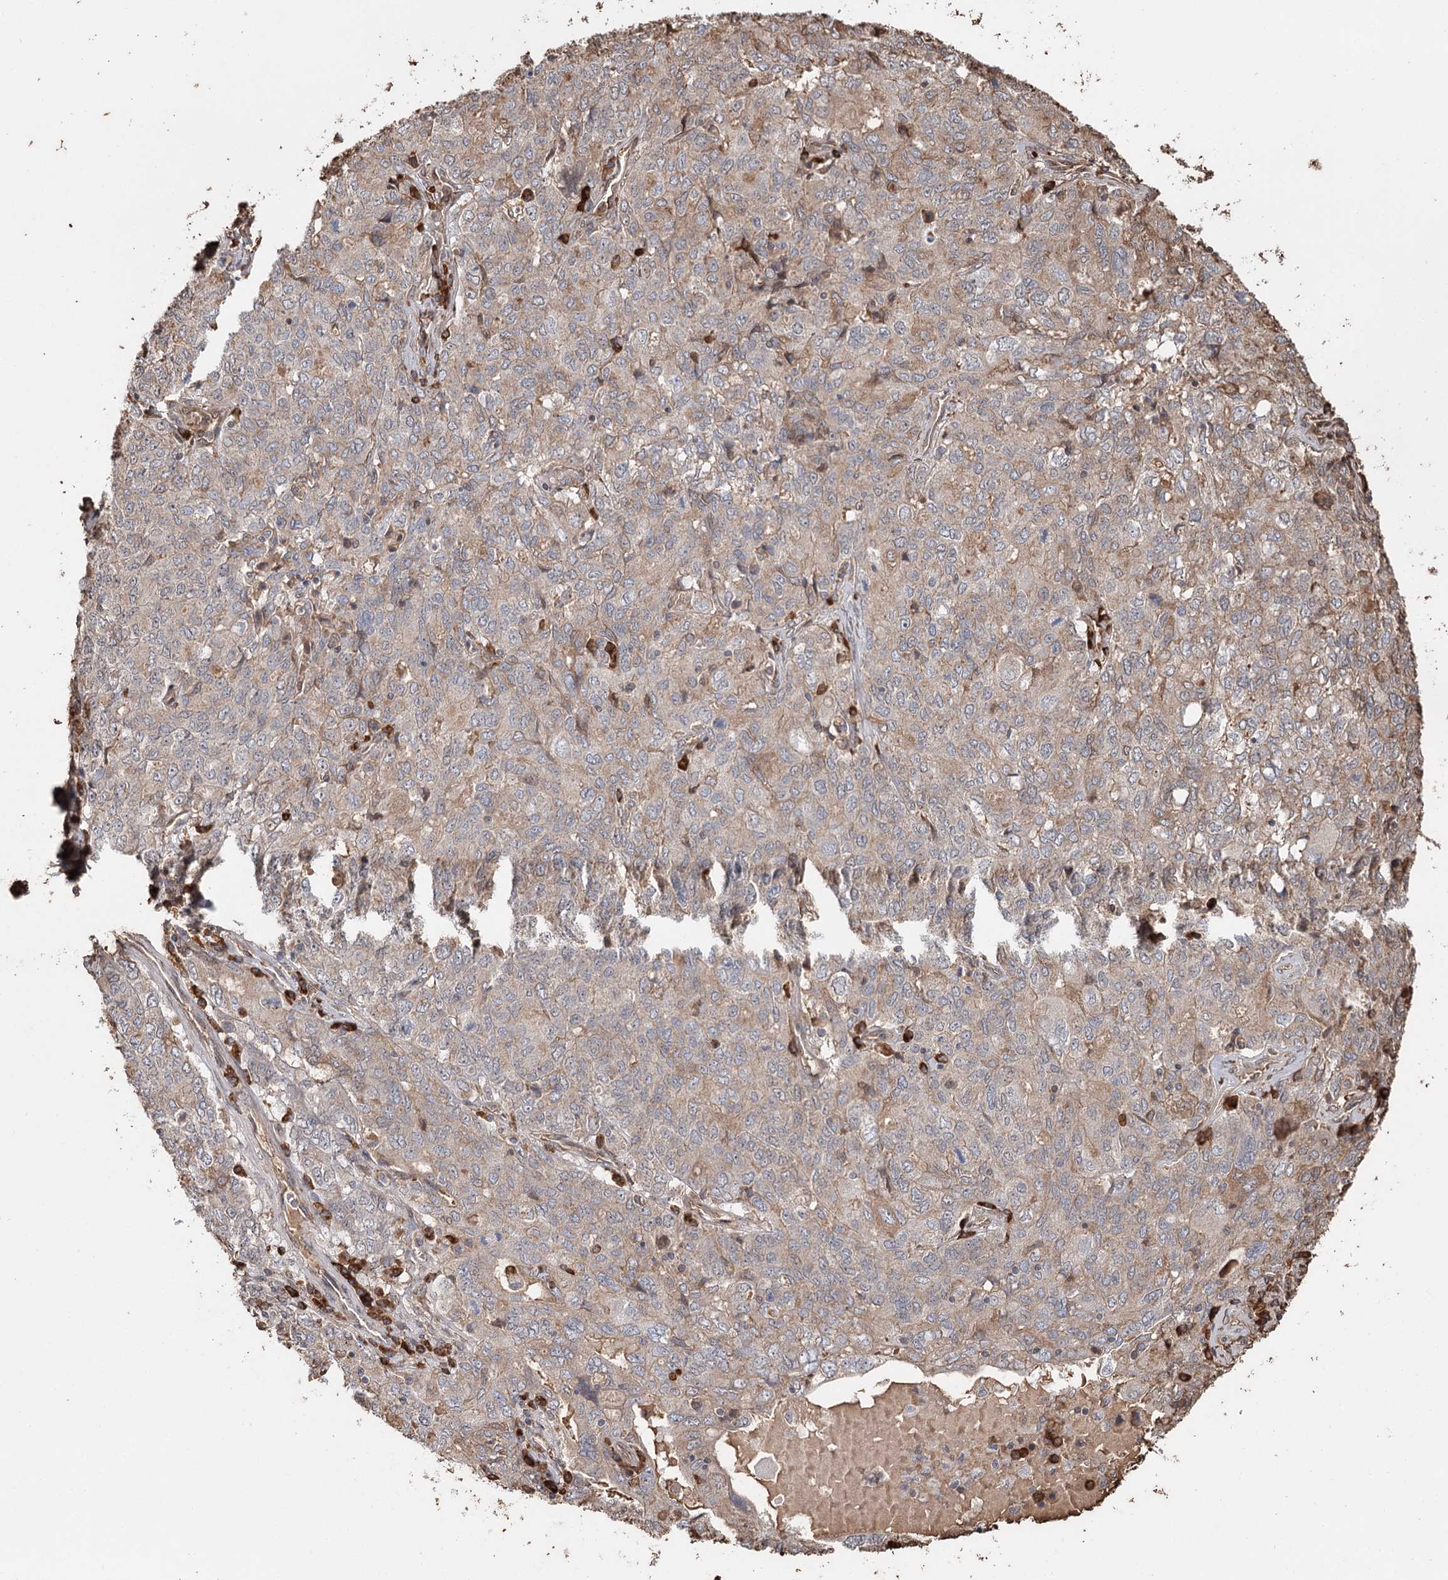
{"staining": {"intensity": "moderate", "quantity": ">75%", "location": "cytoplasmic/membranous"}, "tissue": "ovarian cancer", "cell_type": "Tumor cells", "image_type": "cancer", "snomed": [{"axis": "morphology", "description": "Carcinoma, endometroid"}, {"axis": "topography", "description": "Ovary"}], "caption": "Moderate cytoplasmic/membranous staining for a protein is present in approximately >75% of tumor cells of ovarian endometroid carcinoma using immunohistochemistry.", "gene": "SYVN1", "patient": {"sex": "female", "age": 62}}